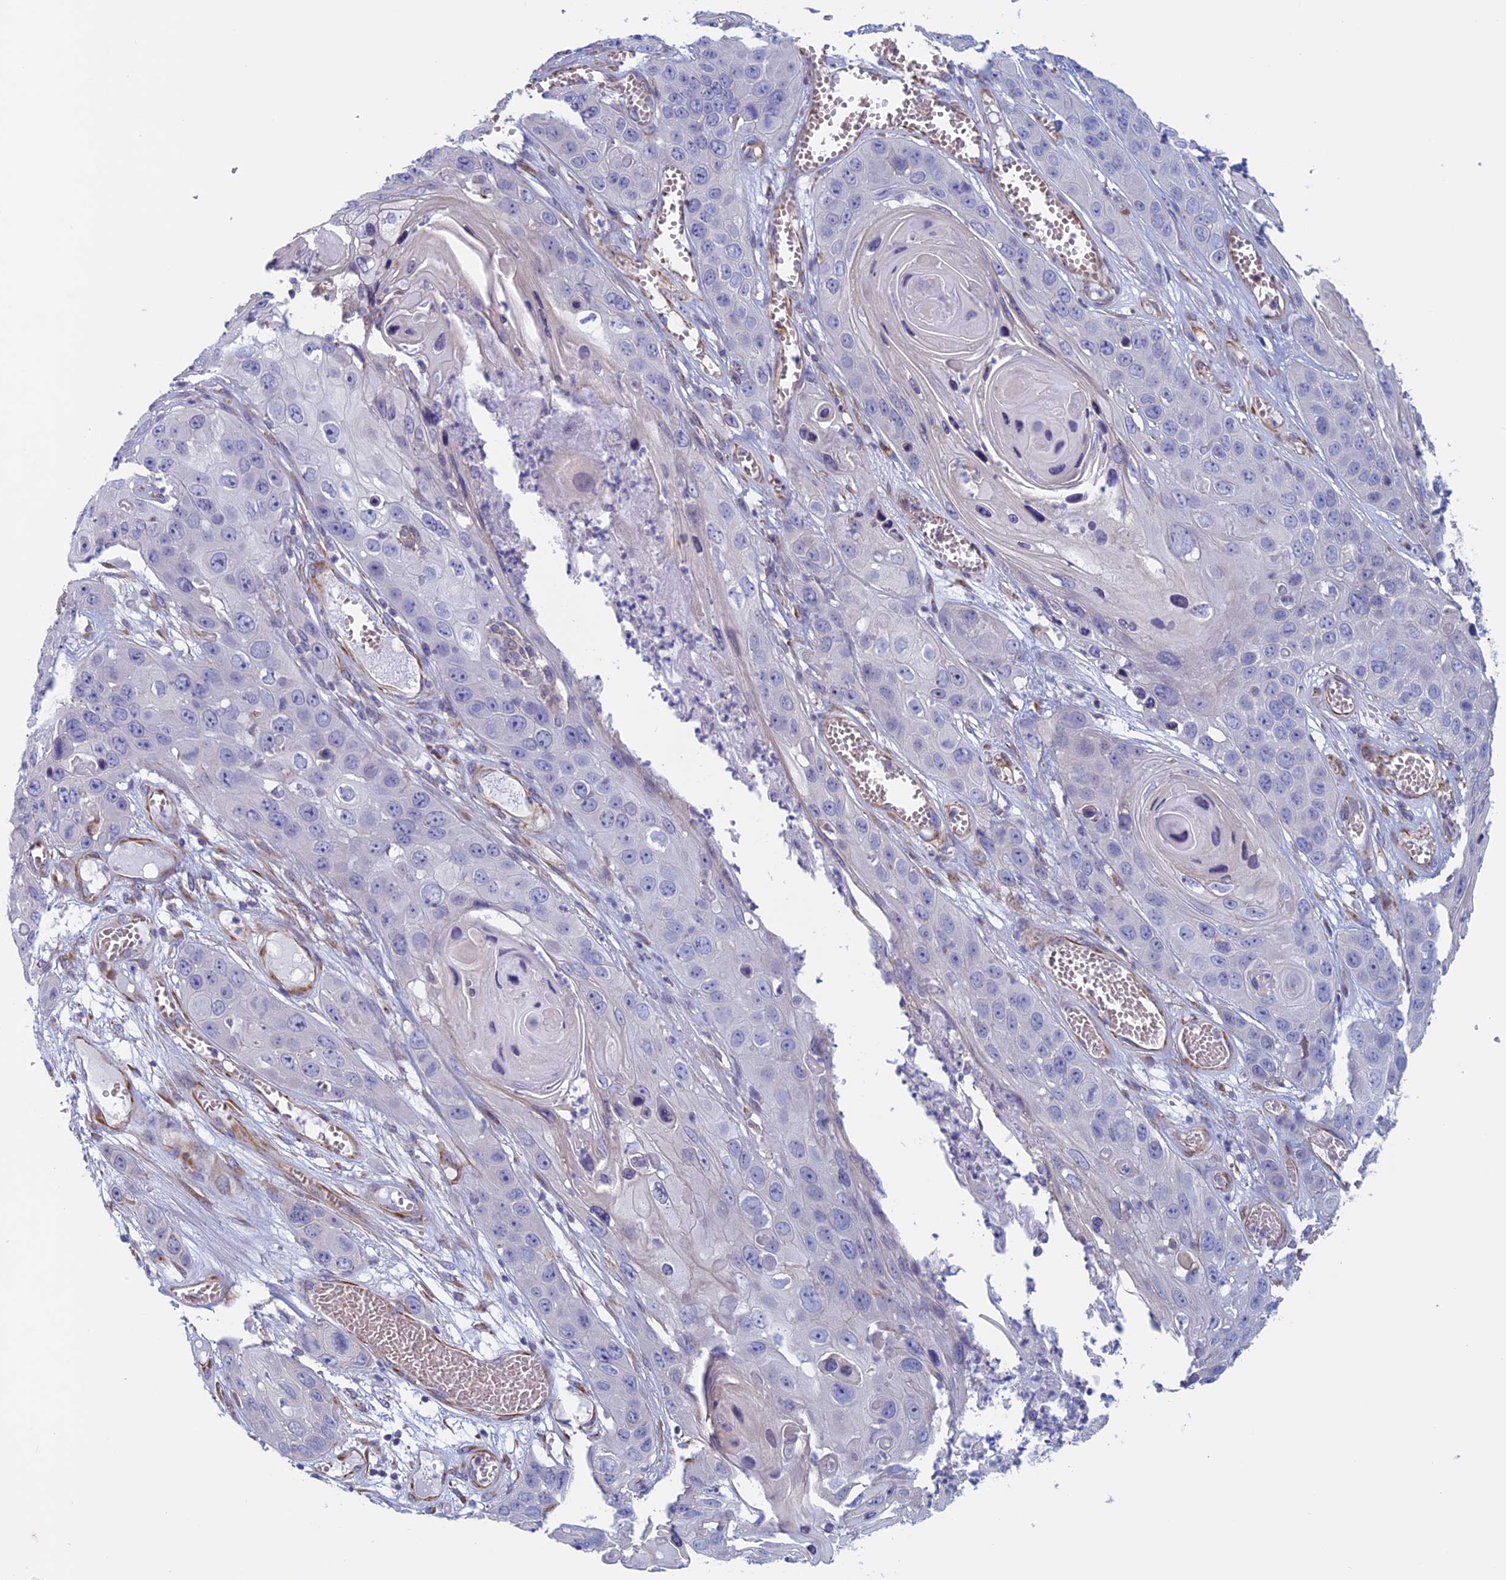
{"staining": {"intensity": "negative", "quantity": "none", "location": "none"}, "tissue": "skin cancer", "cell_type": "Tumor cells", "image_type": "cancer", "snomed": [{"axis": "morphology", "description": "Squamous cell carcinoma, NOS"}, {"axis": "topography", "description": "Skin"}], "caption": "Immunohistochemical staining of human skin cancer shows no significant expression in tumor cells. Brightfield microscopy of IHC stained with DAB (brown) and hematoxylin (blue), captured at high magnification.", "gene": "BCL2L10", "patient": {"sex": "male", "age": 55}}